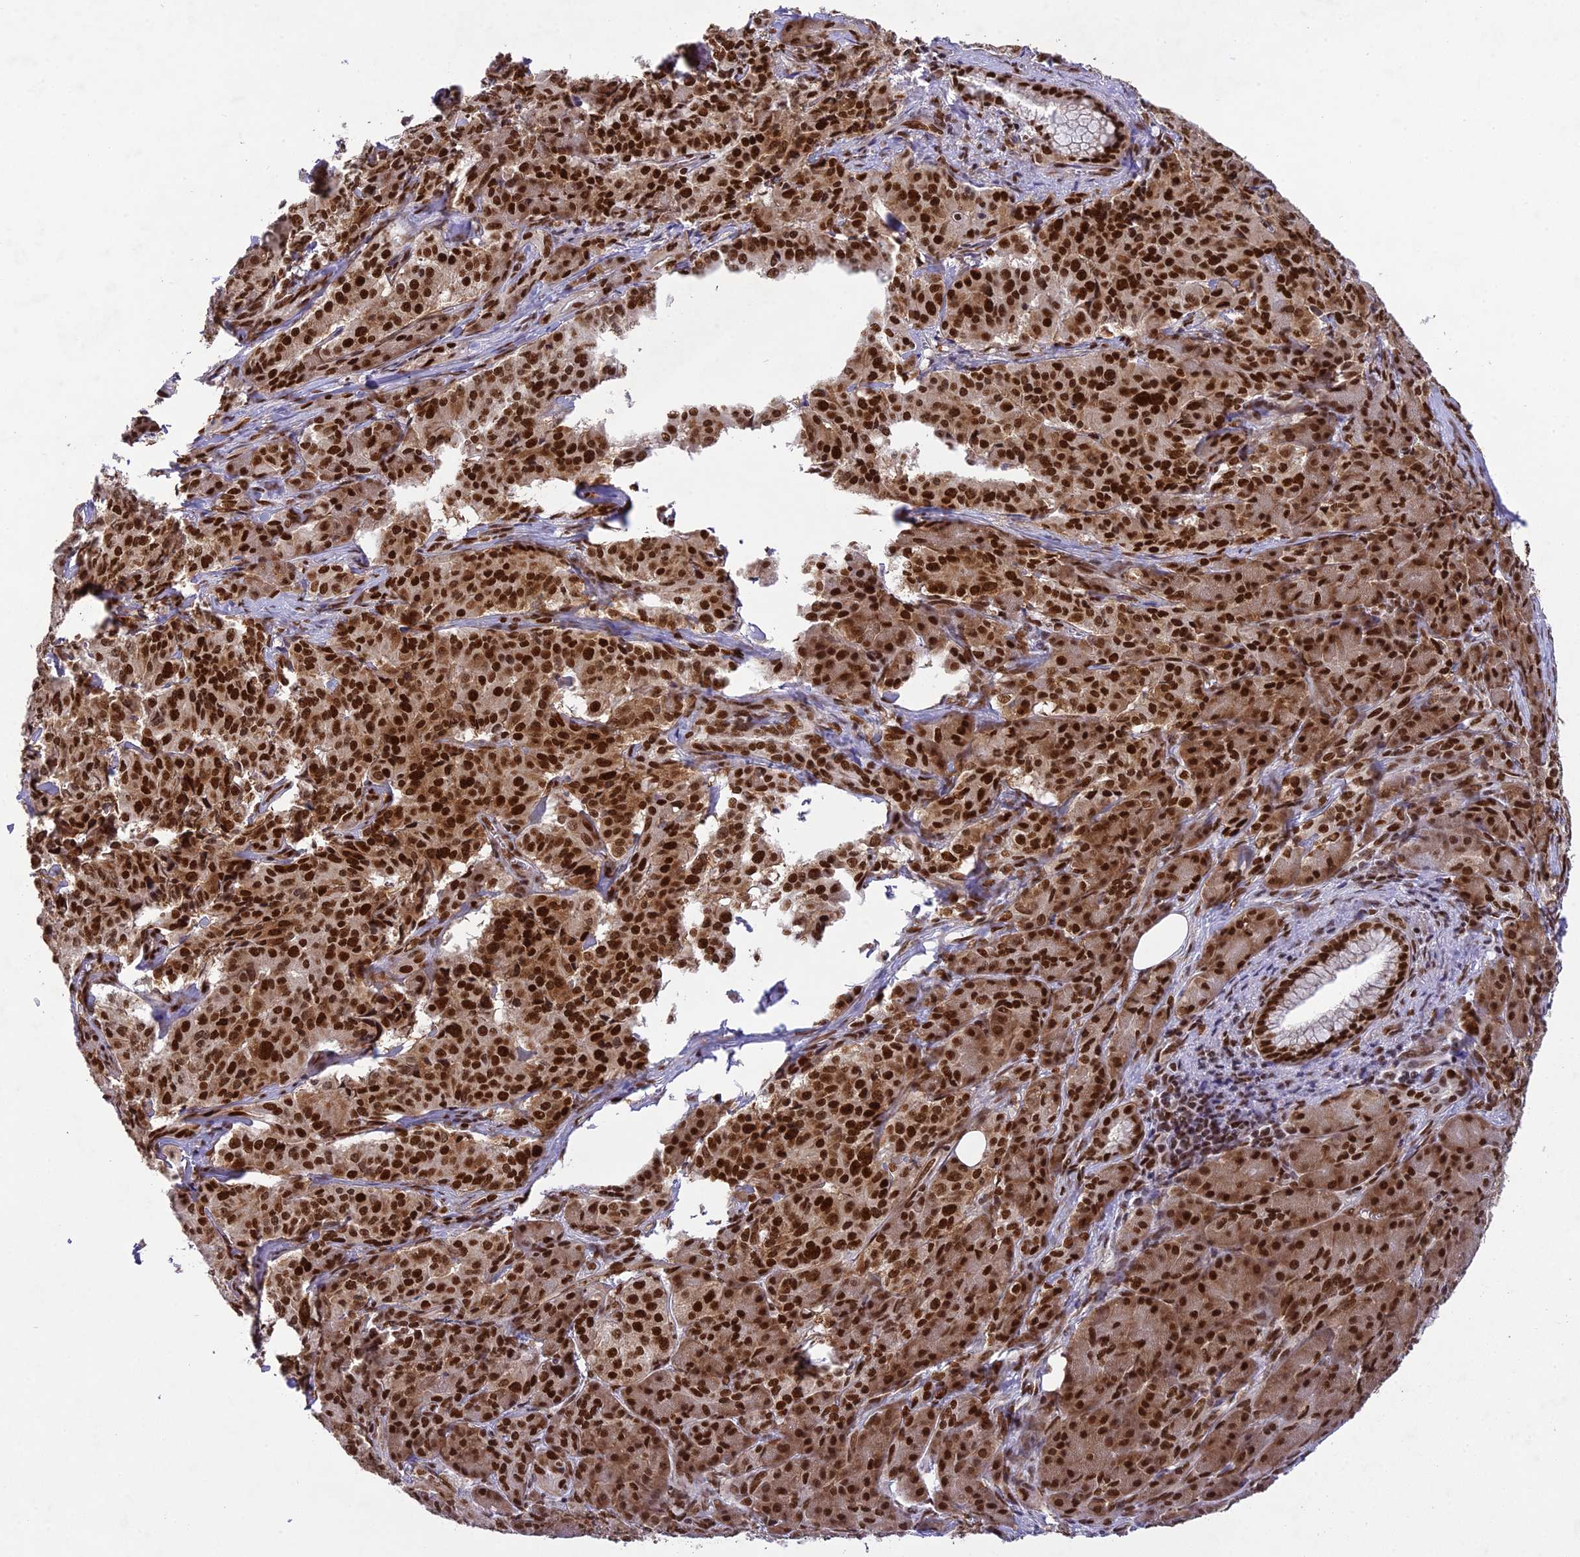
{"staining": {"intensity": "strong", "quantity": ">75%", "location": "nuclear"}, "tissue": "pancreatic cancer", "cell_type": "Tumor cells", "image_type": "cancer", "snomed": [{"axis": "morphology", "description": "Adenocarcinoma, NOS"}, {"axis": "topography", "description": "Pancreas"}], "caption": "Immunohistochemistry of human pancreatic adenocarcinoma reveals high levels of strong nuclear expression in about >75% of tumor cells. (DAB (3,3'-diaminobenzidine) IHC, brown staining for protein, blue staining for nuclei).", "gene": "DDX1", "patient": {"sex": "female", "age": 74}}